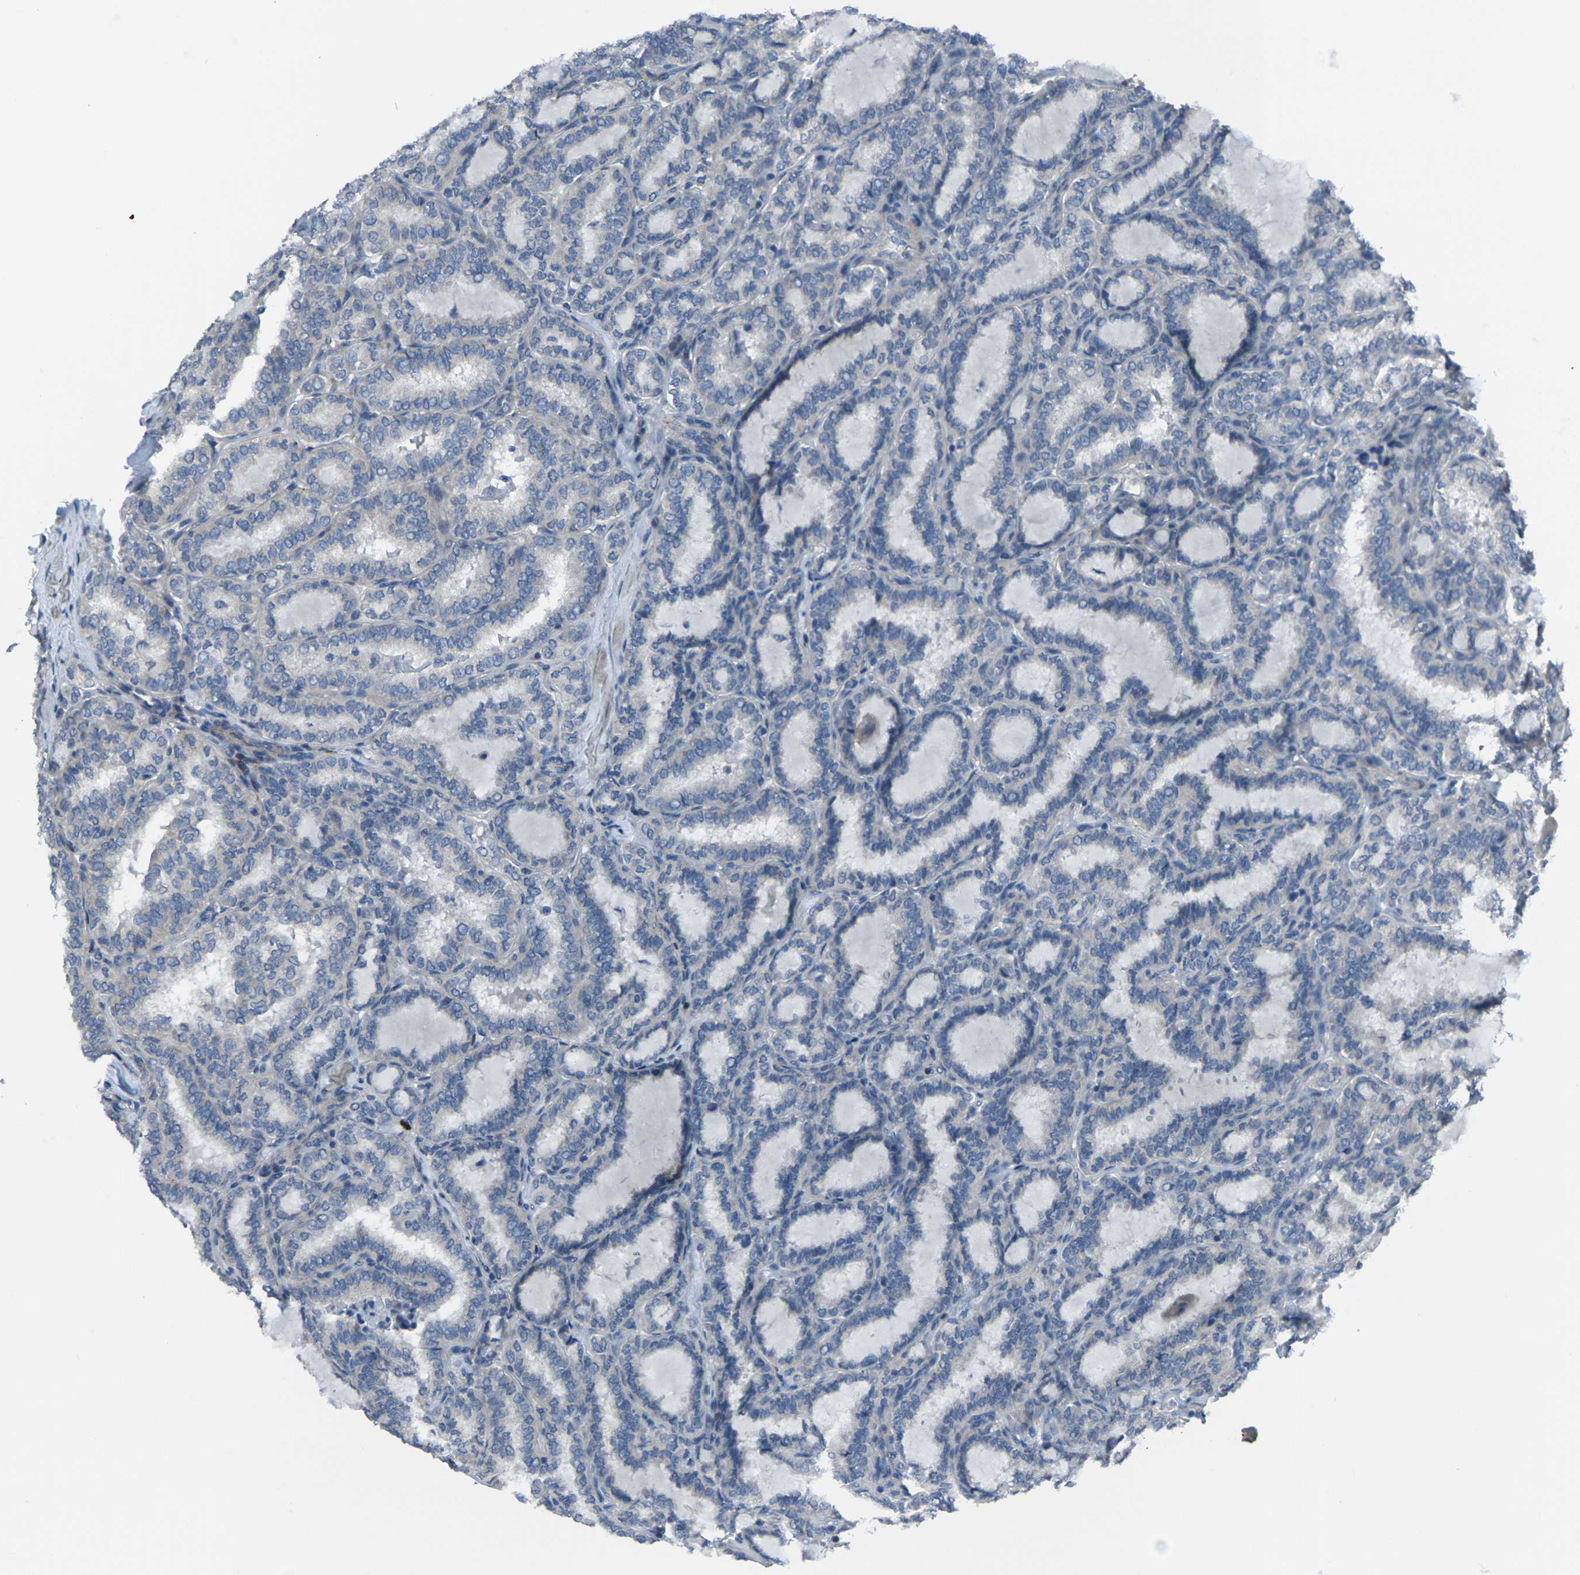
{"staining": {"intensity": "negative", "quantity": "none", "location": "none"}, "tissue": "thyroid cancer", "cell_type": "Tumor cells", "image_type": "cancer", "snomed": [{"axis": "morphology", "description": "Normal tissue, NOS"}, {"axis": "morphology", "description": "Papillary adenocarcinoma, NOS"}, {"axis": "topography", "description": "Thyroid gland"}], "caption": "Tumor cells show no significant protein expression in thyroid papillary adenocarcinoma. Nuclei are stained in blue.", "gene": "CCR10", "patient": {"sex": "female", "age": 30}}